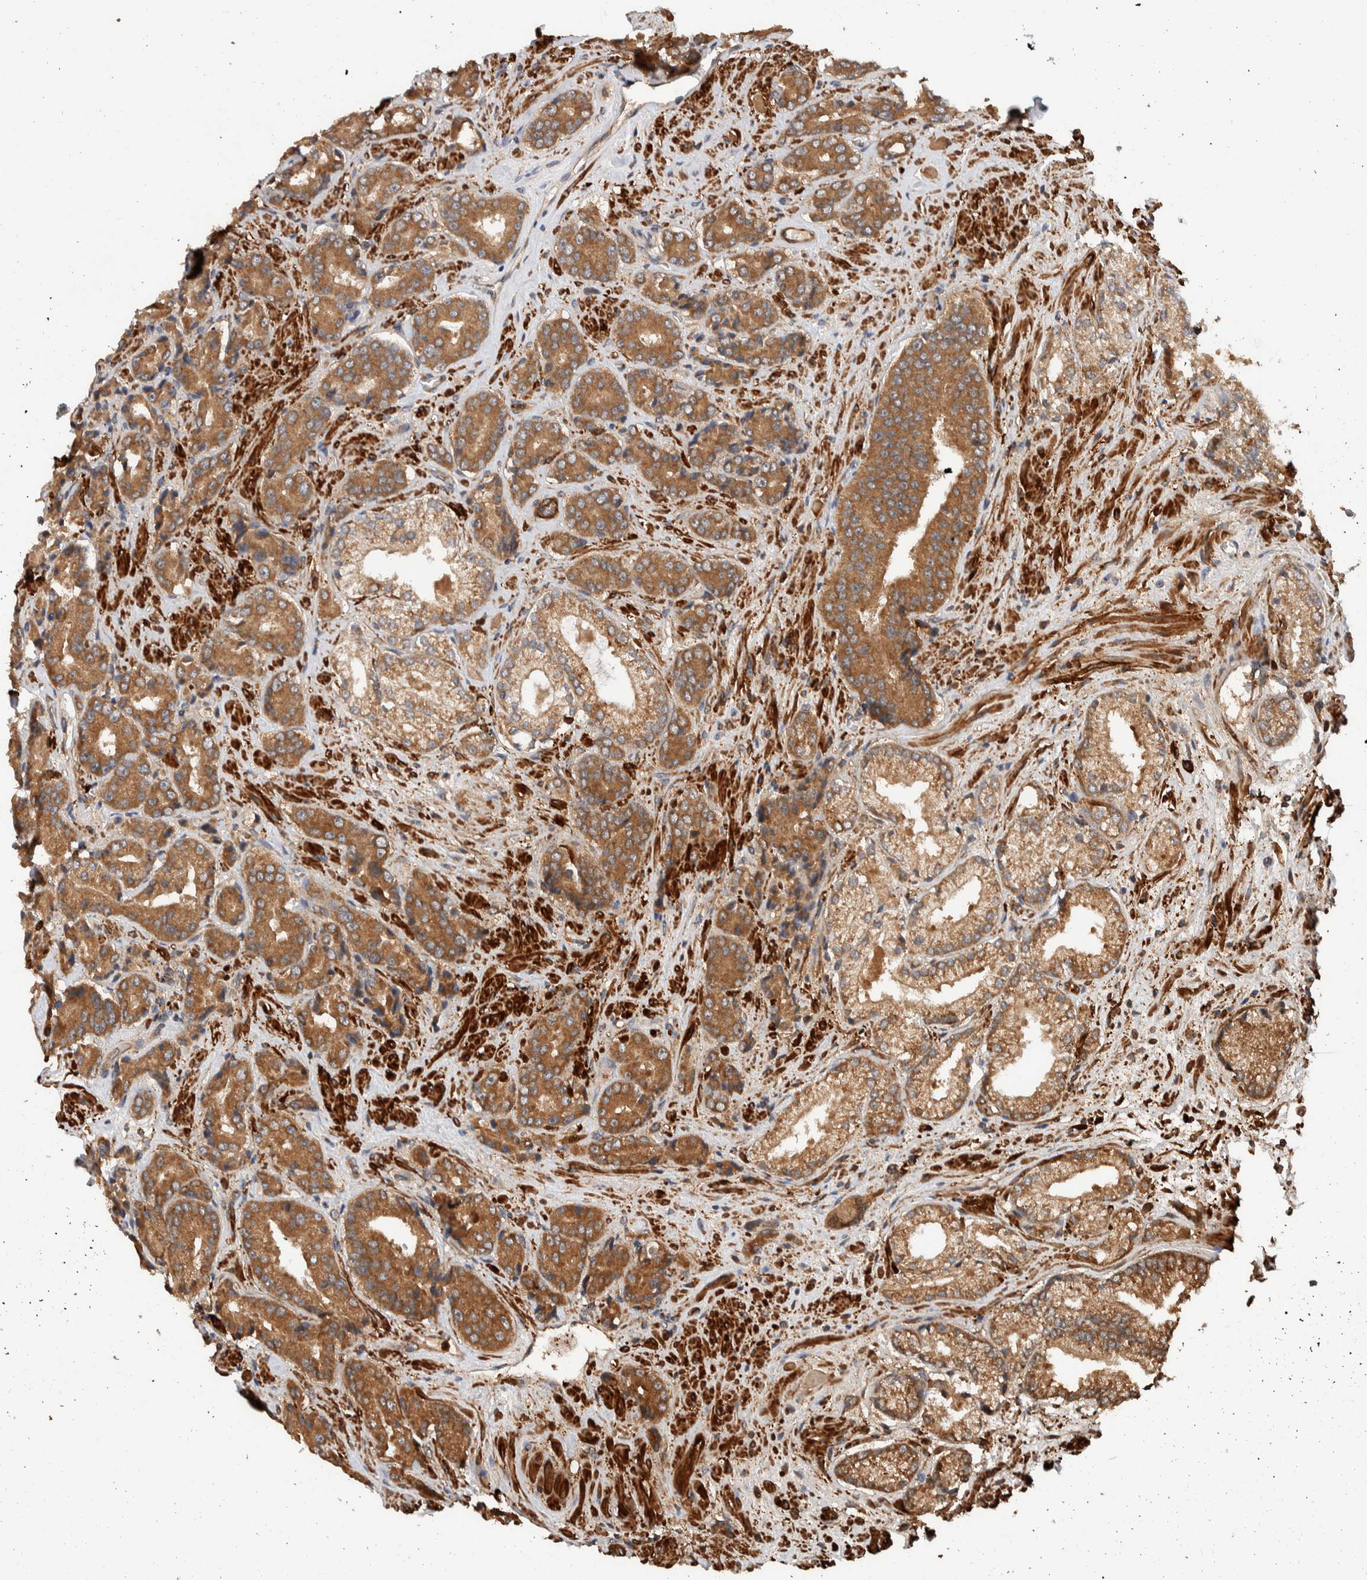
{"staining": {"intensity": "moderate", "quantity": ">75%", "location": "cytoplasmic/membranous"}, "tissue": "prostate cancer", "cell_type": "Tumor cells", "image_type": "cancer", "snomed": [{"axis": "morphology", "description": "Adenocarcinoma, High grade"}, {"axis": "topography", "description": "Prostate"}], "caption": "There is medium levels of moderate cytoplasmic/membranous staining in tumor cells of prostate adenocarcinoma (high-grade), as demonstrated by immunohistochemical staining (brown color).", "gene": "SYNRG", "patient": {"sex": "male", "age": 71}}